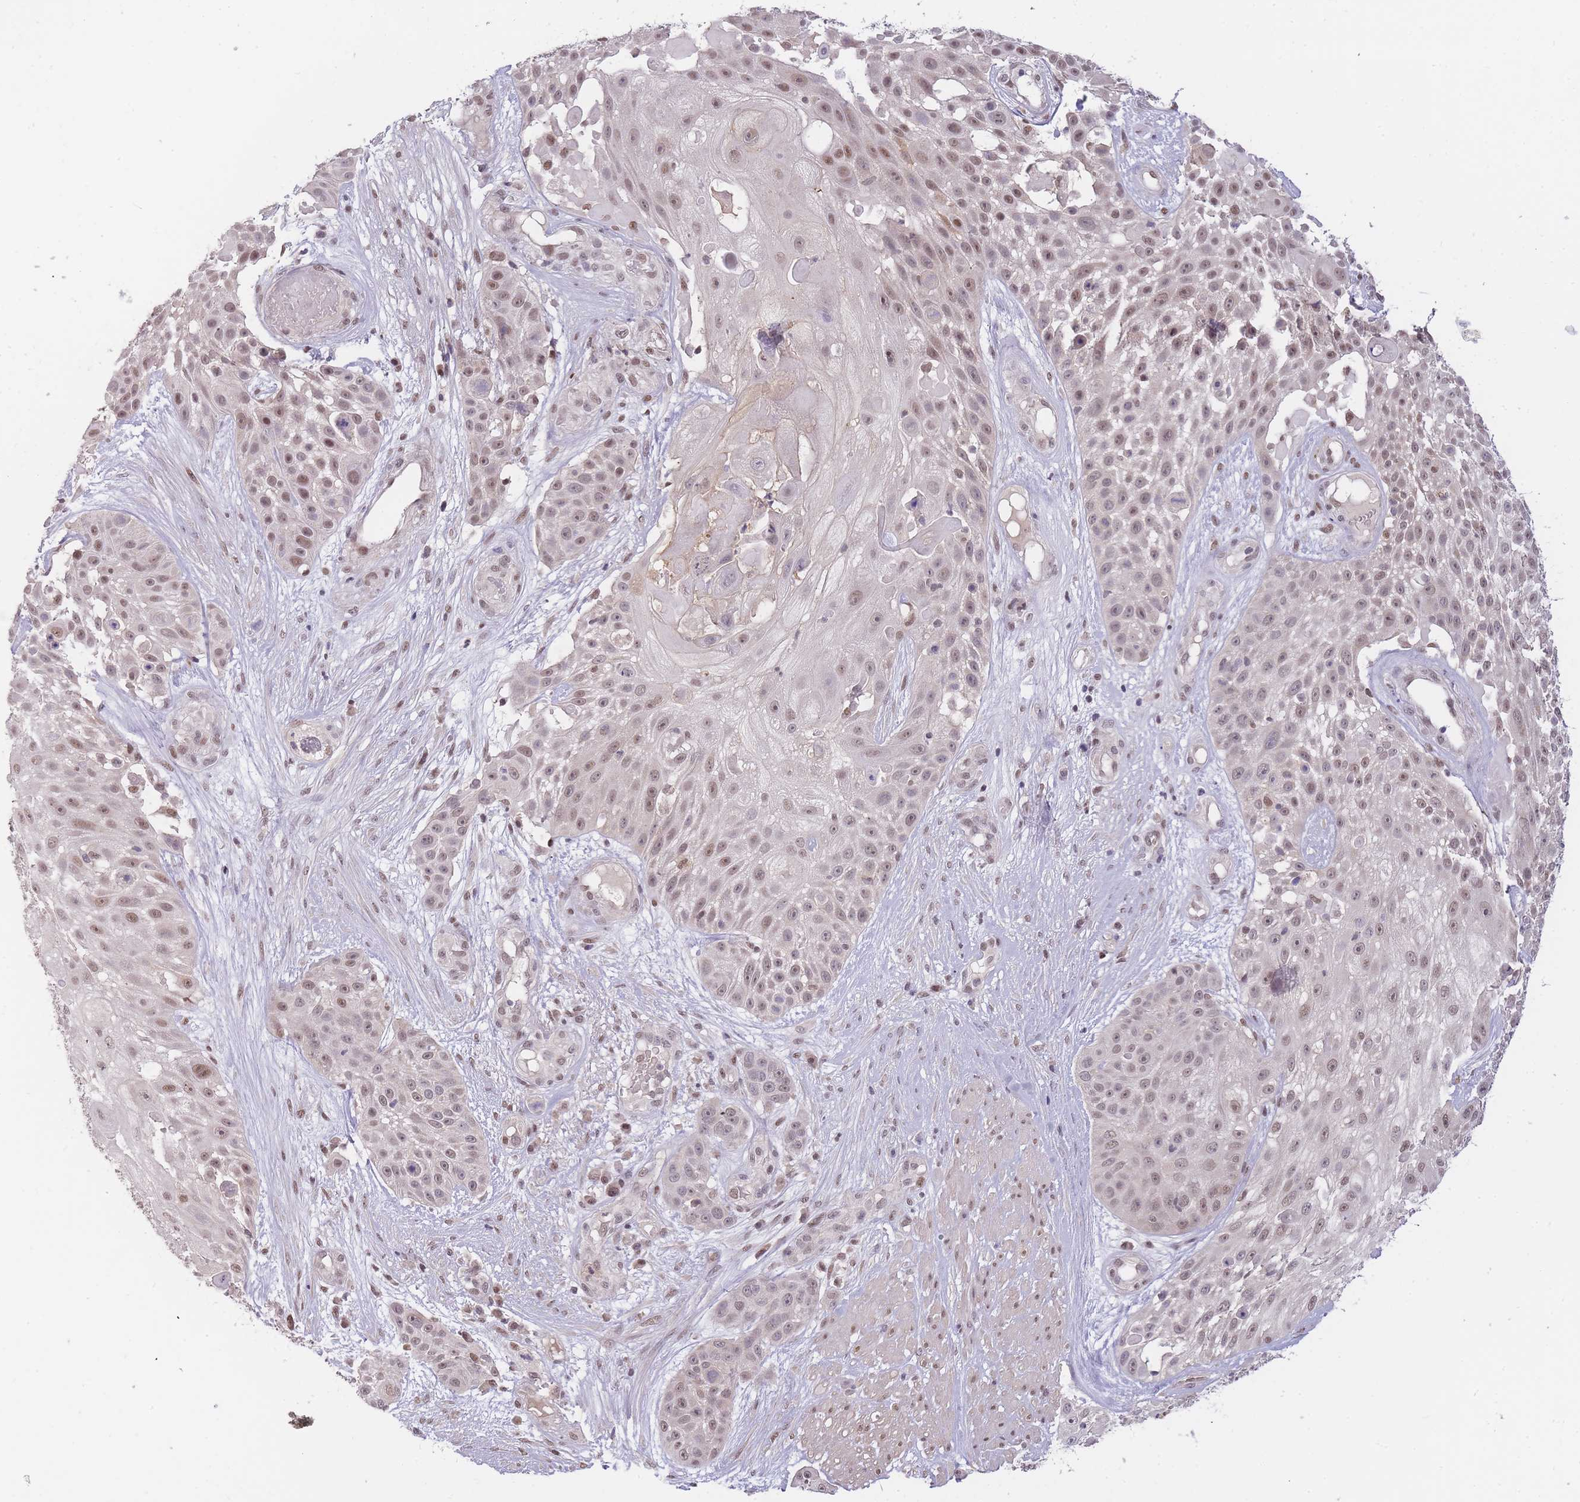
{"staining": {"intensity": "weak", "quantity": ">75%", "location": "nuclear"}, "tissue": "skin cancer", "cell_type": "Tumor cells", "image_type": "cancer", "snomed": [{"axis": "morphology", "description": "Squamous cell carcinoma, NOS"}, {"axis": "topography", "description": "Skin"}], "caption": "Immunohistochemical staining of human squamous cell carcinoma (skin) demonstrates weak nuclear protein expression in about >75% of tumor cells.", "gene": "GOLGA6L25", "patient": {"sex": "female", "age": 86}}